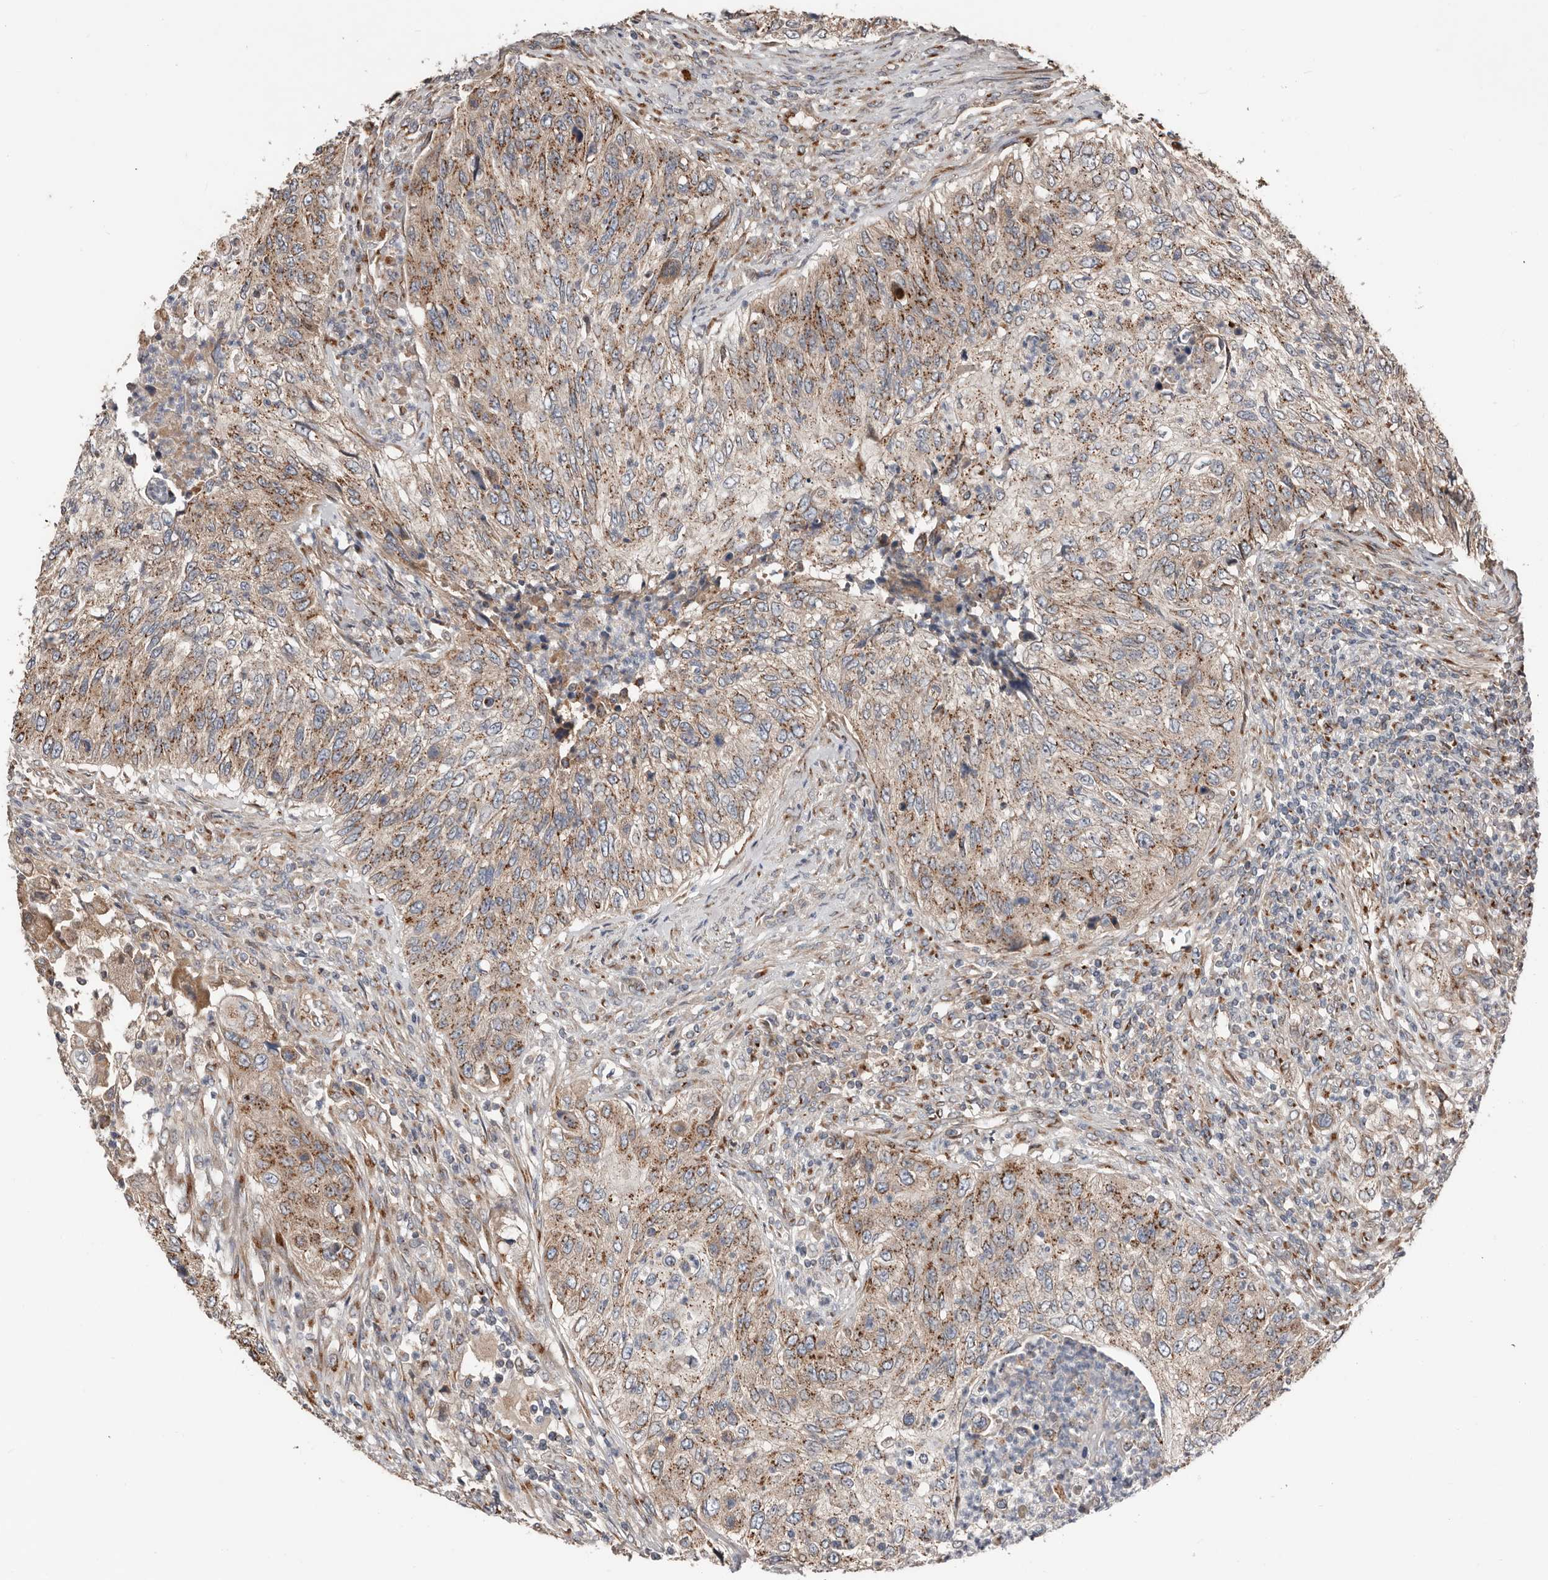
{"staining": {"intensity": "moderate", "quantity": ">75%", "location": "cytoplasmic/membranous"}, "tissue": "urothelial cancer", "cell_type": "Tumor cells", "image_type": "cancer", "snomed": [{"axis": "morphology", "description": "Urothelial carcinoma, High grade"}, {"axis": "topography", "description": "Urinary bladder"}], "caption": "Protein staining displays moderate cytoplasmic/membranous staining in approximately >75% of tumor cells in urothelial cancer.", "gene": "COG1", "patient": {"sex": "female", "age": 60}}